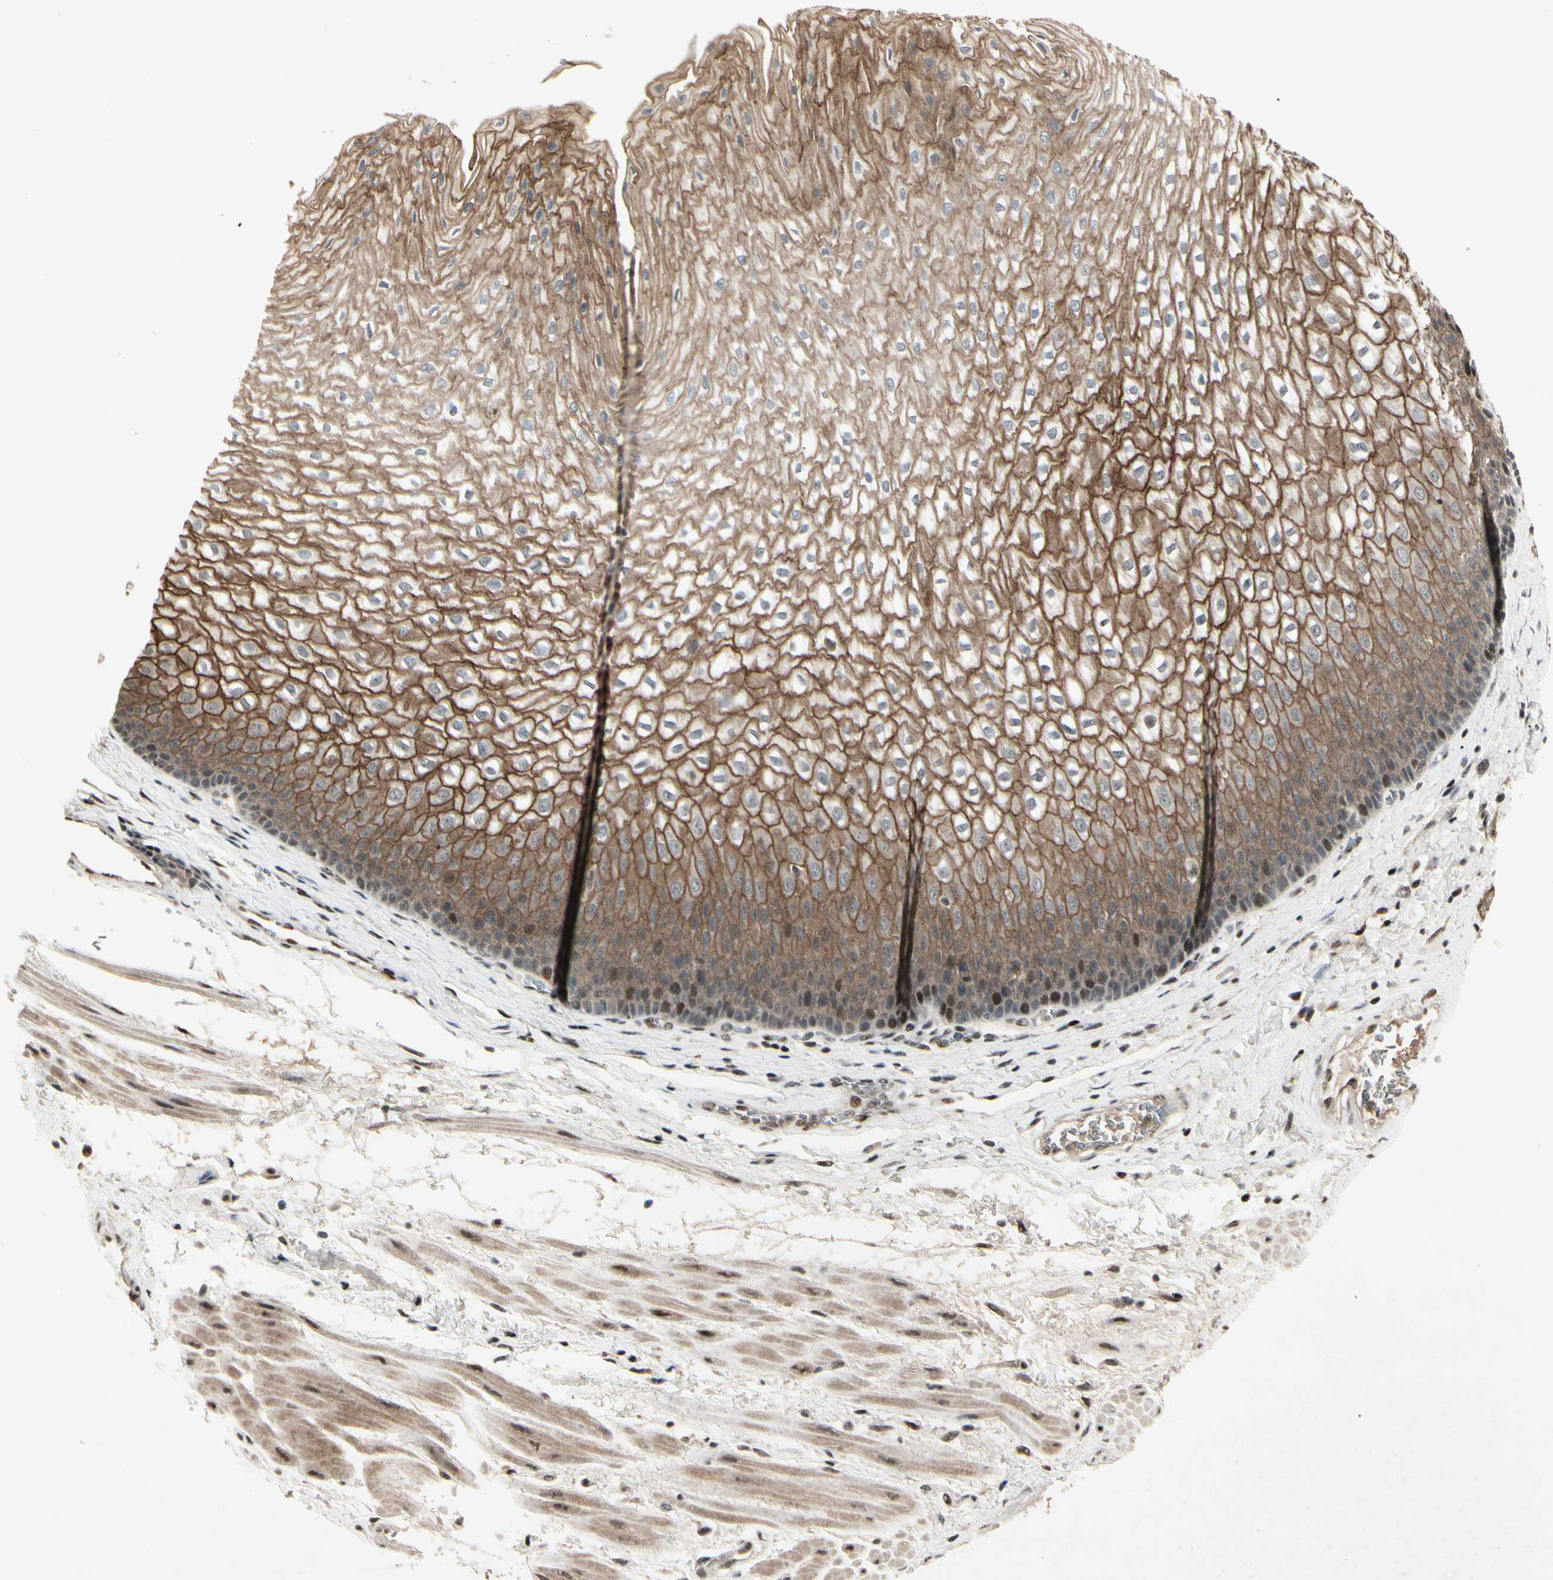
{"staining": {"intensity": "strong", "quantity": ">75%", "location": "cytoplasmic/membranous,nuclear"}, "tissue": "esophagus", "cell_type": "Squamous epithelial cells", "image_type": "normal", "snomed": [{"axis": "morphology", "description": "Normal tissue, NOS"}, {"axis": "topography", "description": "Esophagus"}], "caption": "High-power microscopy captured an immunohistochemistry micrograph of unremarkable esophagus, revealing strong cytoplasmic/membranous,nuclear positivity in about >75% of squamous epithelial cells.", "gene": "FOXJ2", "patient": {"sex": "male", "age": 48}}